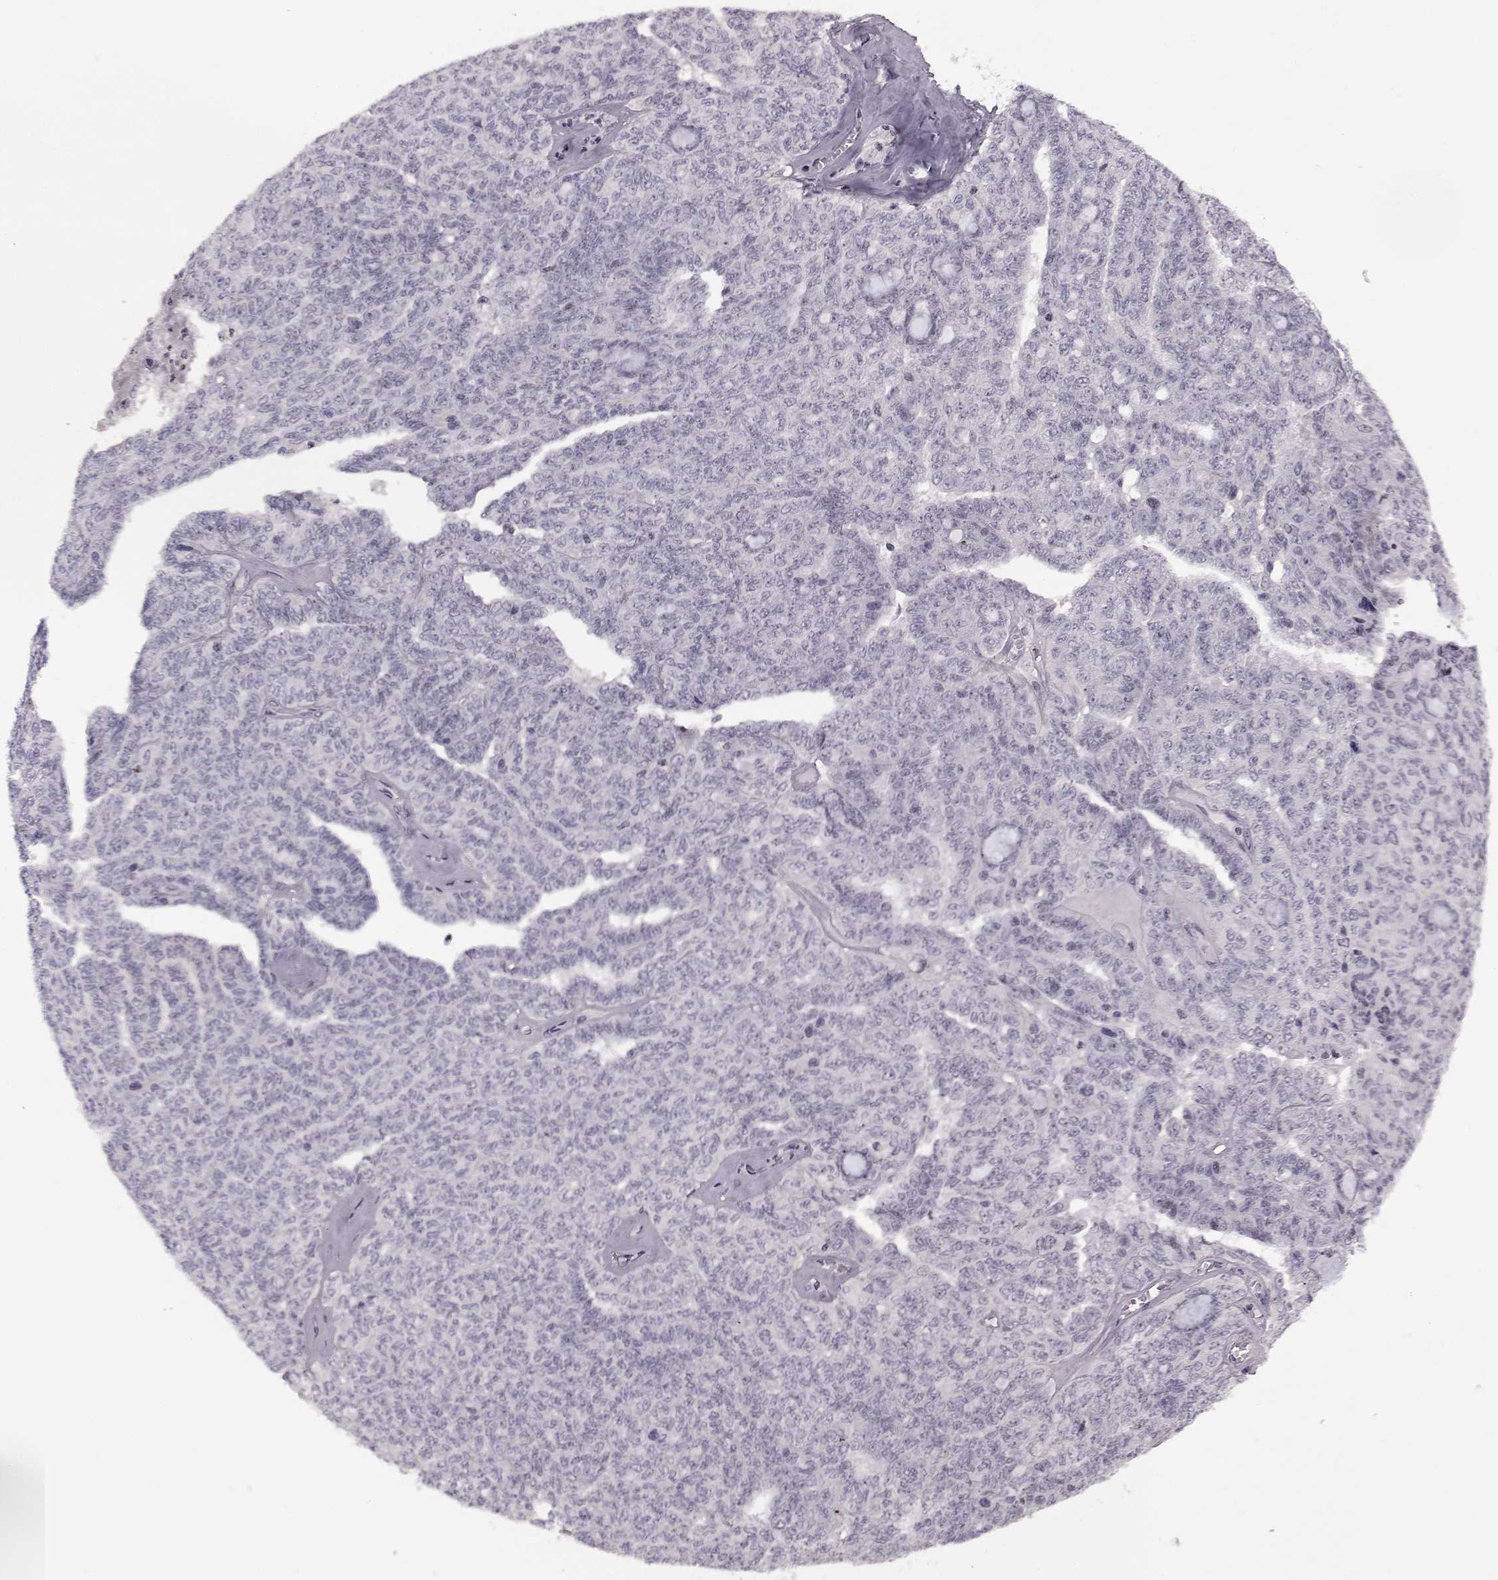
{"staining": {"intensity": "negative", "quantity": "none", "location": "none"}, "tissue": "ovarian cancer", "cell_type": "Tumor cells", "image_type": "cancer", "snomed": [{"axis": "morphology", "description": "Cystadenocarcinoma, serous, NOS"}, {"axis": "topography", "description": "Ovary"}], "caption": "Photomicrograph shows no protein positivity in tumor cells of ovarian serous cystadenocarcinoma tissue. (Immunohistochemistry (ihc), brightfield microscopy, high magnification).", "gene": "GAL", "patient": {"sex": "female", "age": 71}}